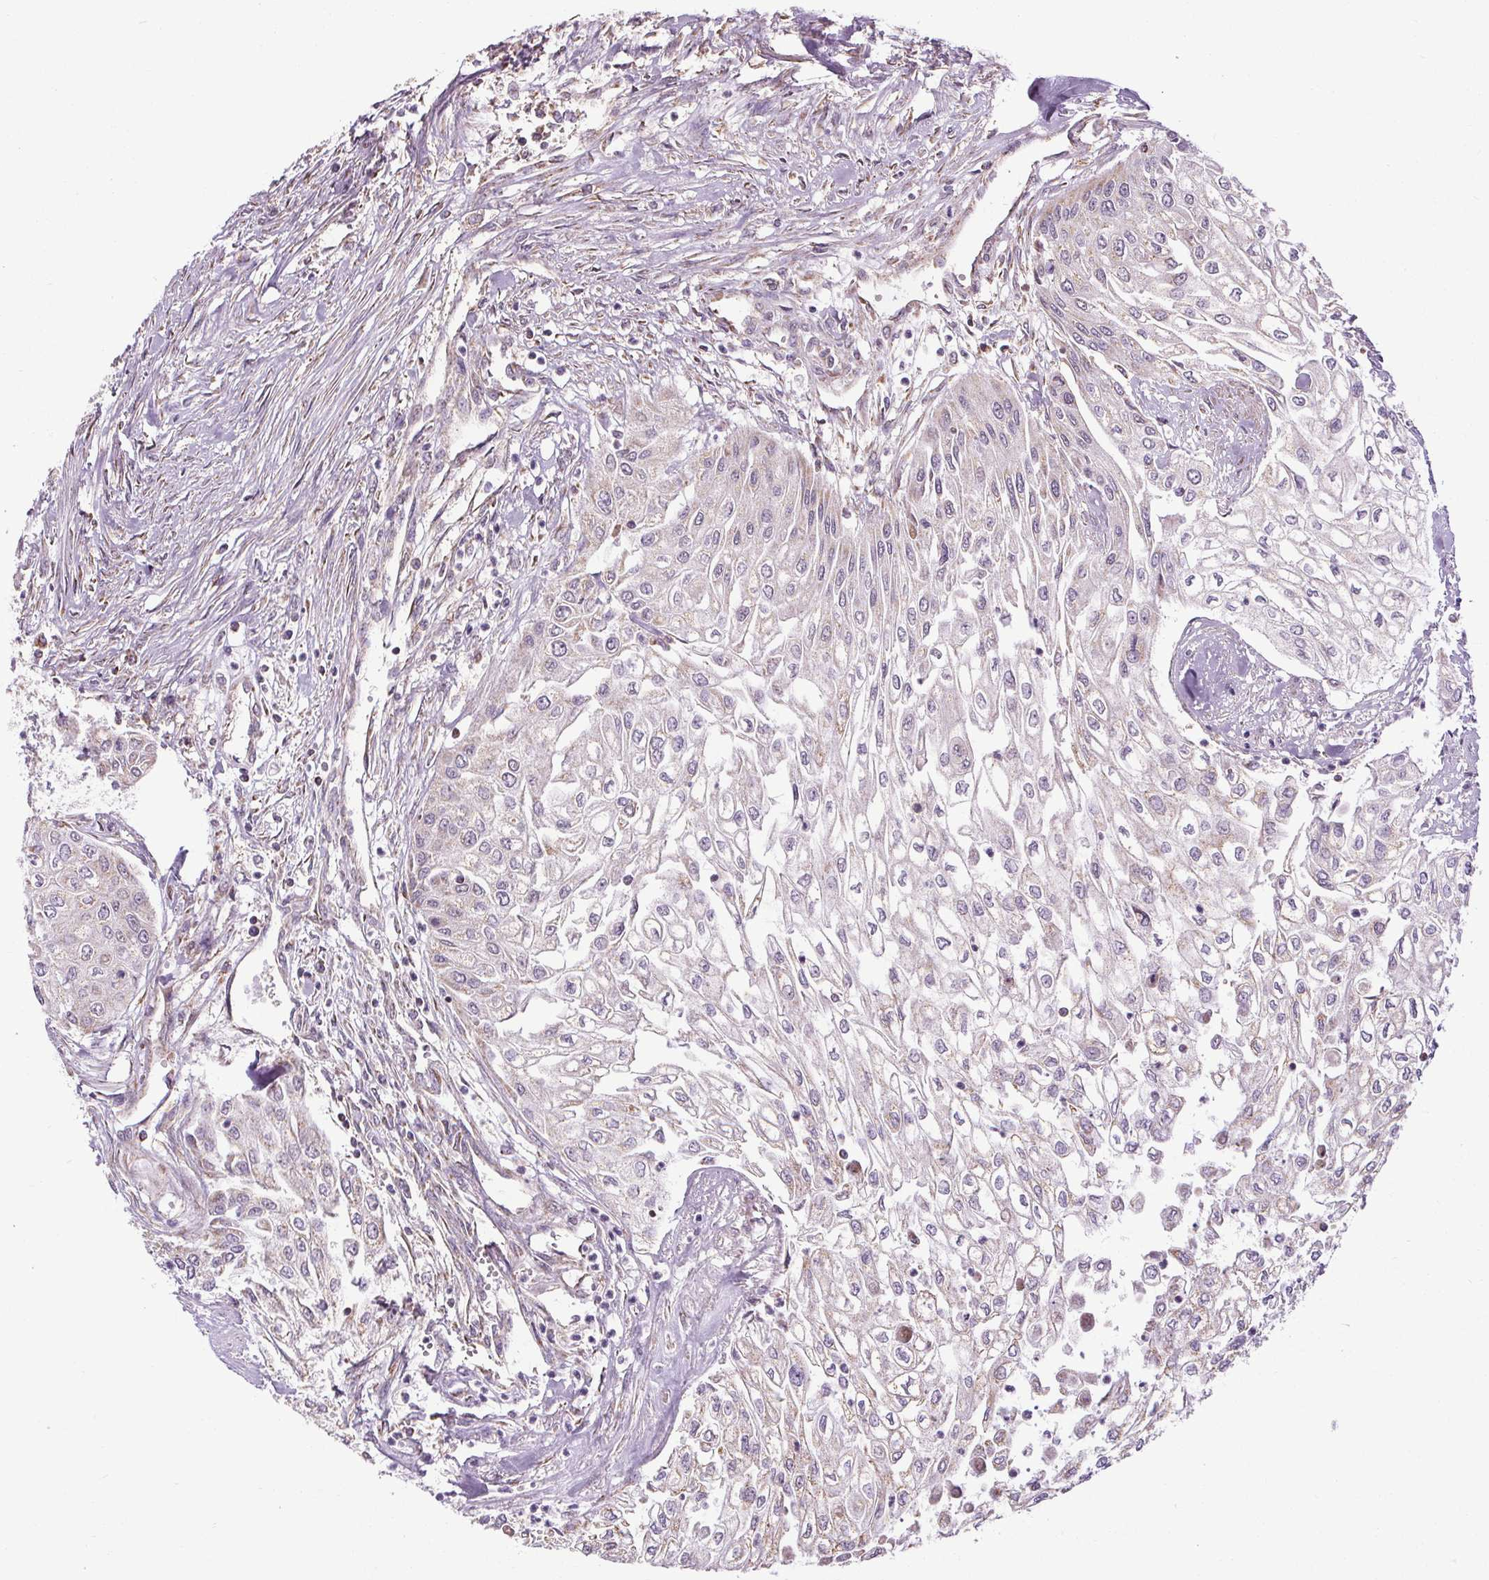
{"staining": {"intensity": "negative", "quantity": "none", "location": "none"}, "tissue": "urothelial cancer", "cell_type": "Tumor cells", "image_type": "cancer", "snomed": [{"axis": "morphology", "description": "Urothelial carcinoma, High grade"}, {"axis": "topography", "description": "Urinary bladder"}], "caption": "Tumor cells are negative for brown protein staining in urothelial cancer.", "gene": "ZNF548", "patient": {"sex": "male", "age": 62}}